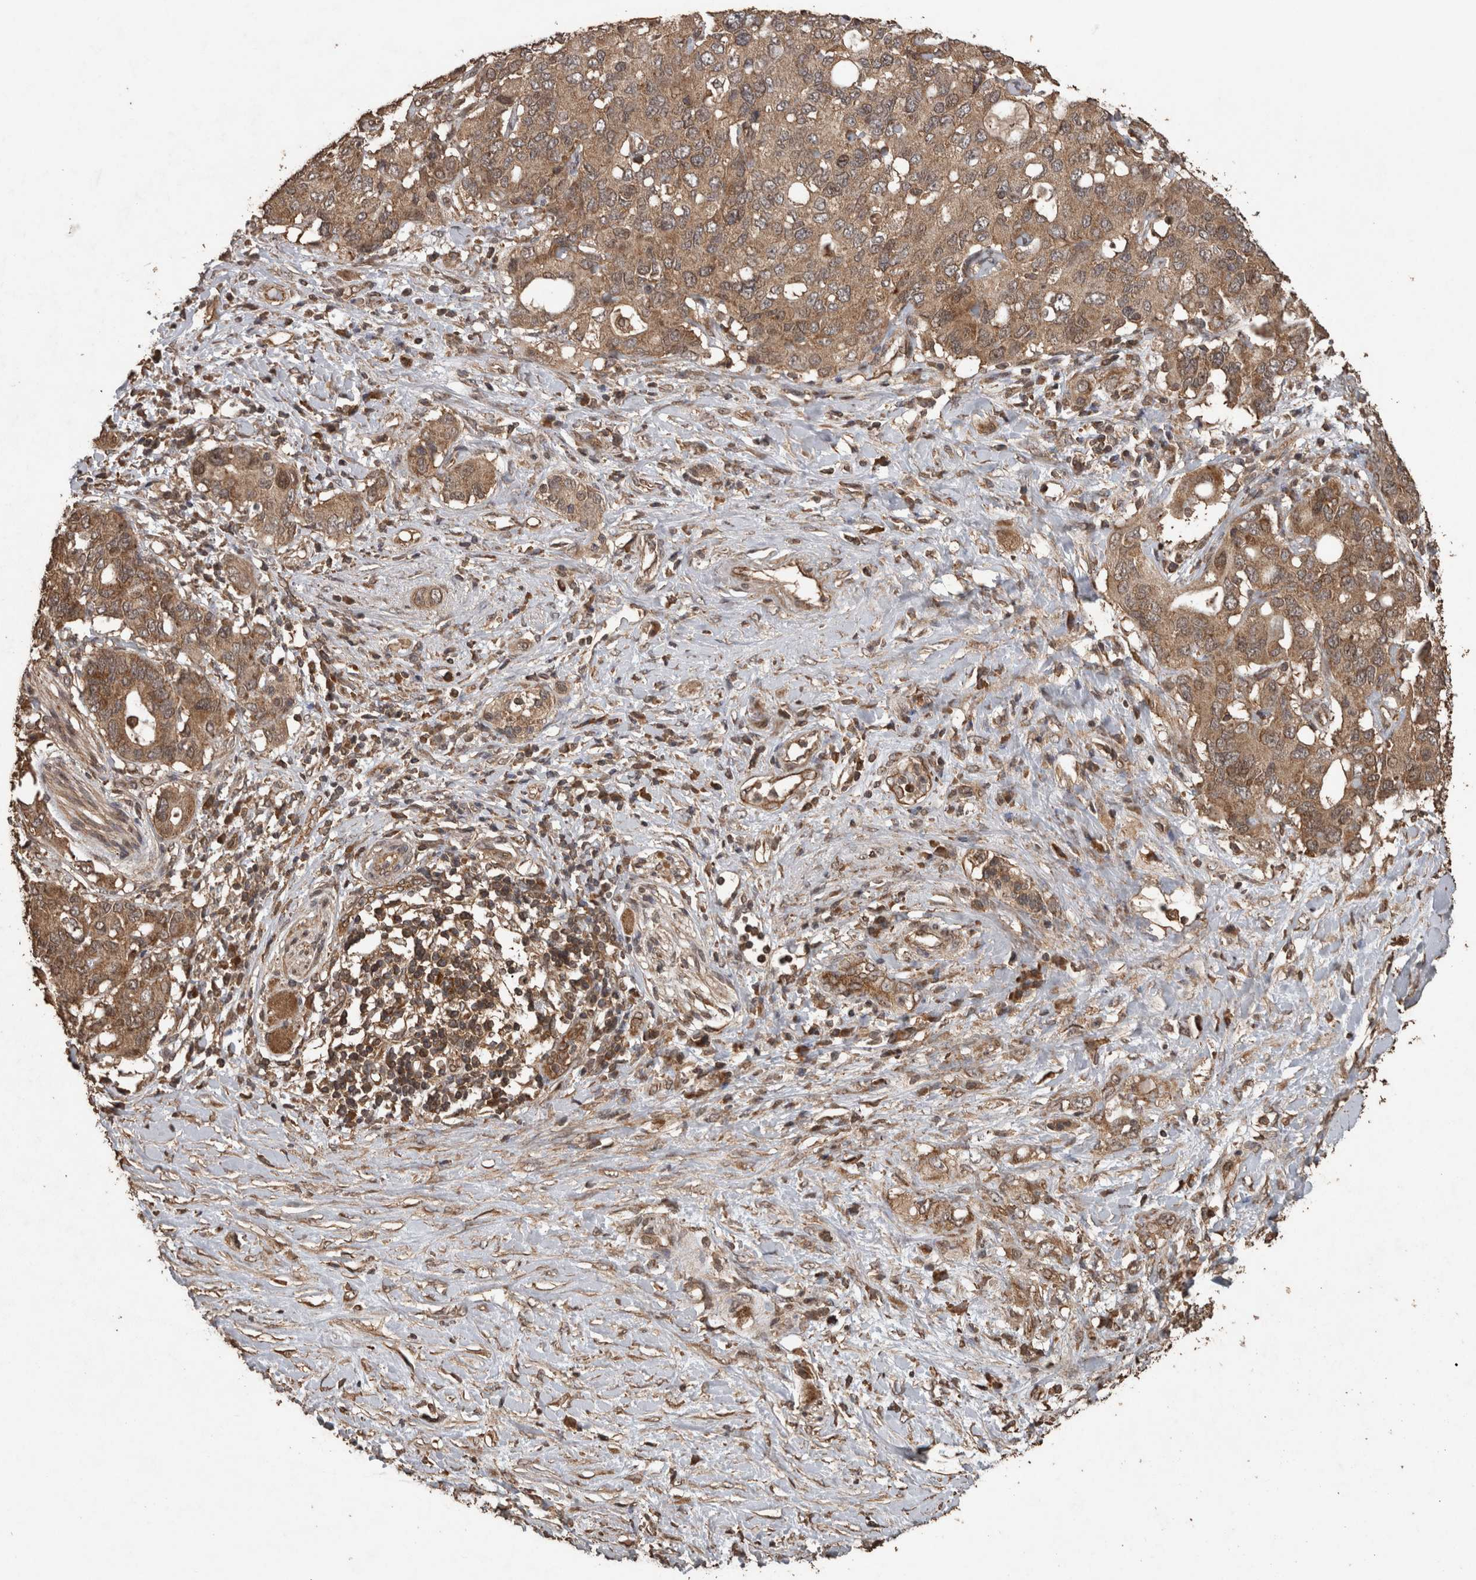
{"staining": {"intensity": "moderate", "quantity": ">75%", "location": "cytoplasmic/membranous"}, "tissue": "pancreatic cancer", "cell_type": "Tumor cells", "image_type": "cancer", "snomed": [{"axis": "morphology", "description": "Adenocarcinoma, NOS"}, {"axis": "topography", "description": "Pancreas"}], "caption": "Immunohistochemical staining of pancreatic adenocarcinoma displays medium levels of moderate cytoplasmic/membranous staining in approximately >75% of tumor cells. The staining was performed using DAB (3,3'-diaminobenzidine), with brown indicating positive protein expression. Nuclei are stained blue with hematoxylin.", "gene": "PINK1", "patient": {"sex": "female", "age": 56}}